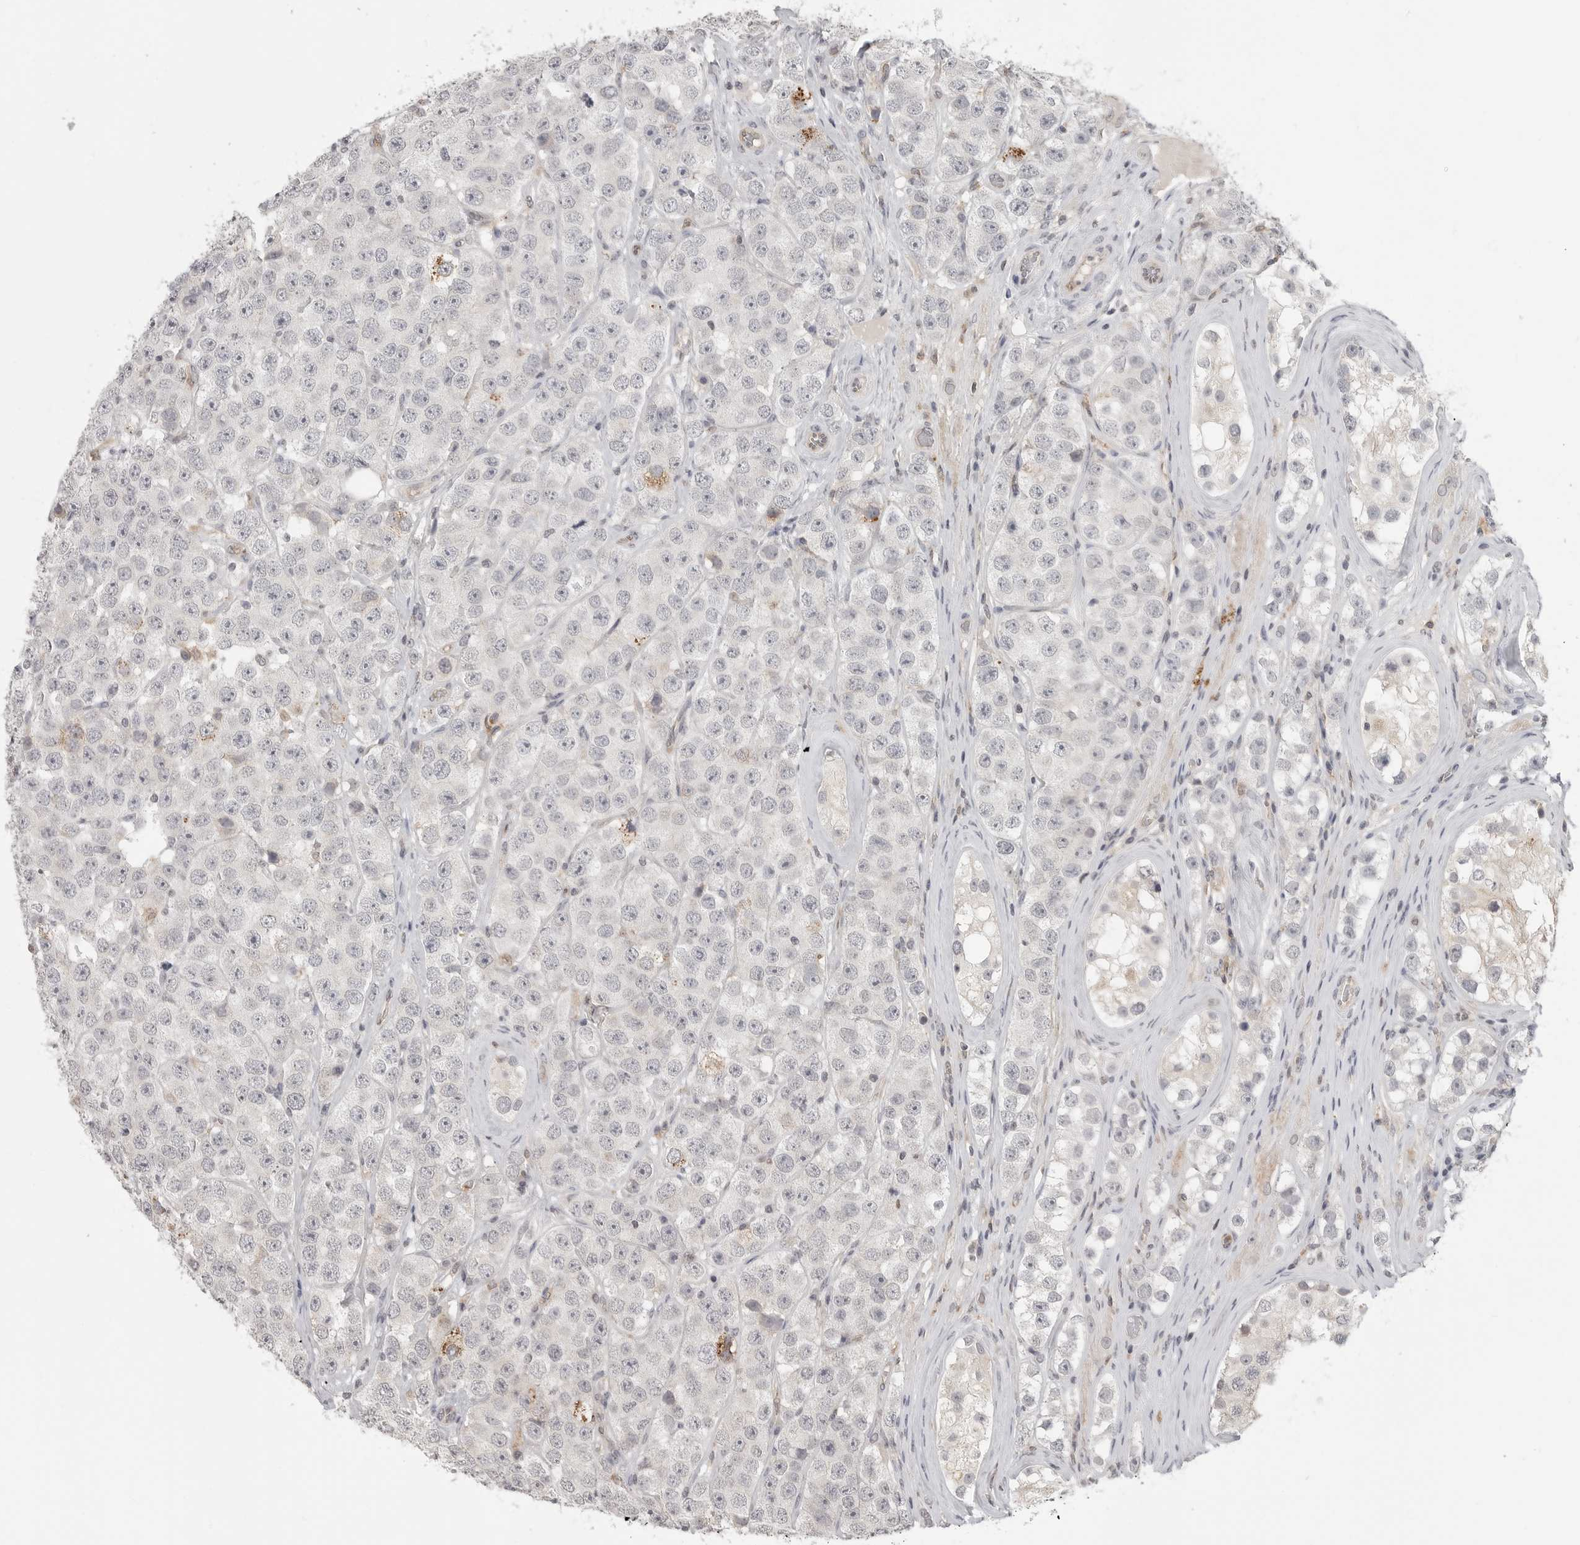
{"staining": {"intensity": "negative", "quantity": "none", "location": "none"}, "tissue": "testis cancer", "cell_type": "Tumor cells", "image_type": "cancer", "snomed": [{"axis": "morphology", "description": "Seminoma, NOS"}, {"axis": "topography", "description": "Testis"}], "caption": "A high-resolution image shows immunohistochemistry staining of testis cancer, which demonstrates no significant positivity in tumor cells.", "gene": "IFNGR1", "patient": {"sex": "male", "age": 28}}